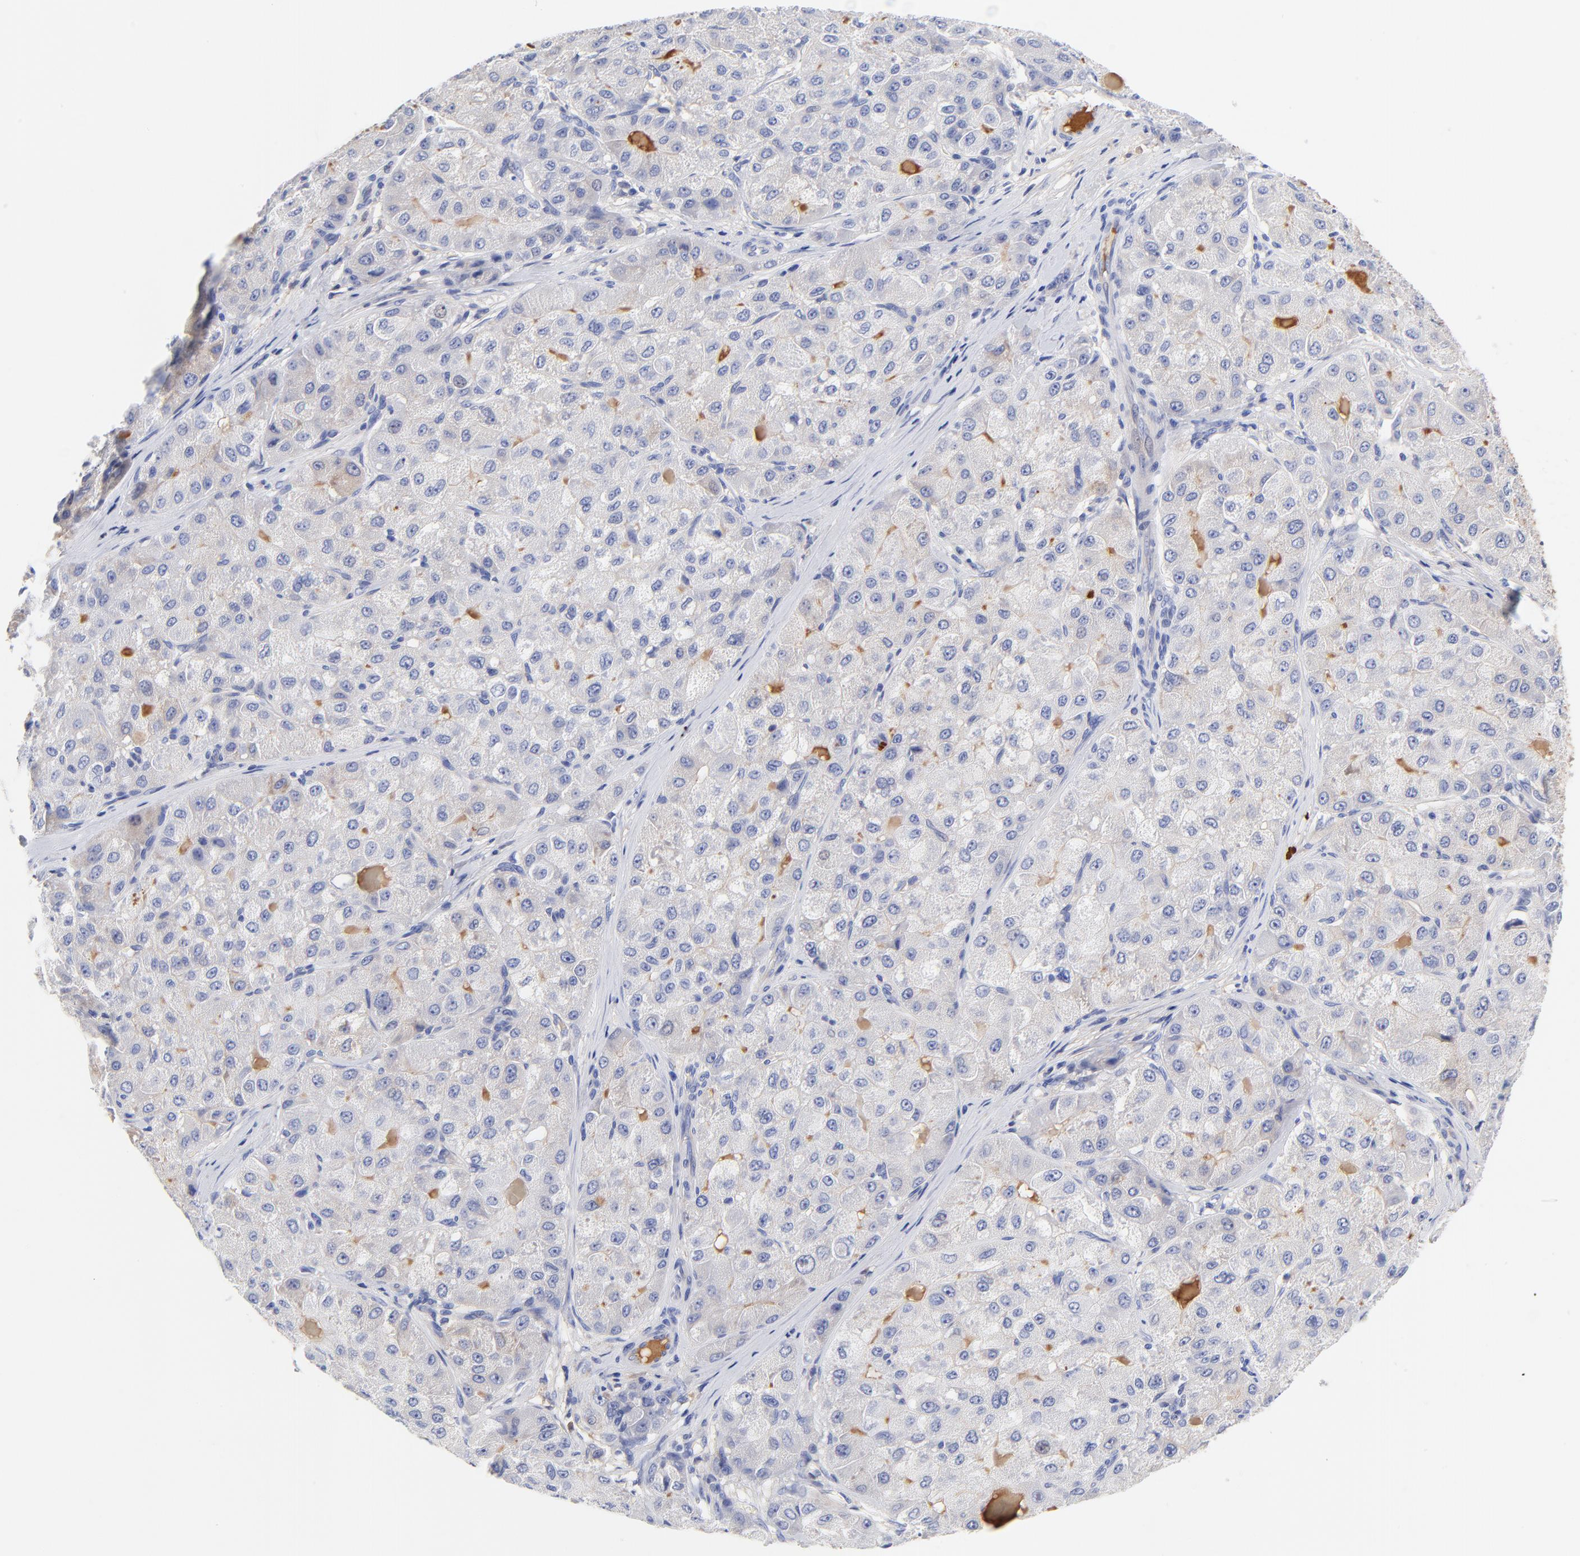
{"staining": {"intensity": "weak", "quantity": "<25%", "location": "cytoplasmic/membranous"}, "tissue": "liver cancer", "cell_type": "Tumor cells", "image_type": "cancer", "snomed": [{"axis": "morphology", "description": "Carcinoma, Hepatocellular, NOS"}, {"axis": "topography", "description": "Liver"}], "caption": "Human hepatocellular carcinoma (liver) stained for a protein using immunohistochemistry (IHC) shows no expression in tumor cells.", "gene": "IGLV3-10", "patient": {"sex": "male", "age": 80}}